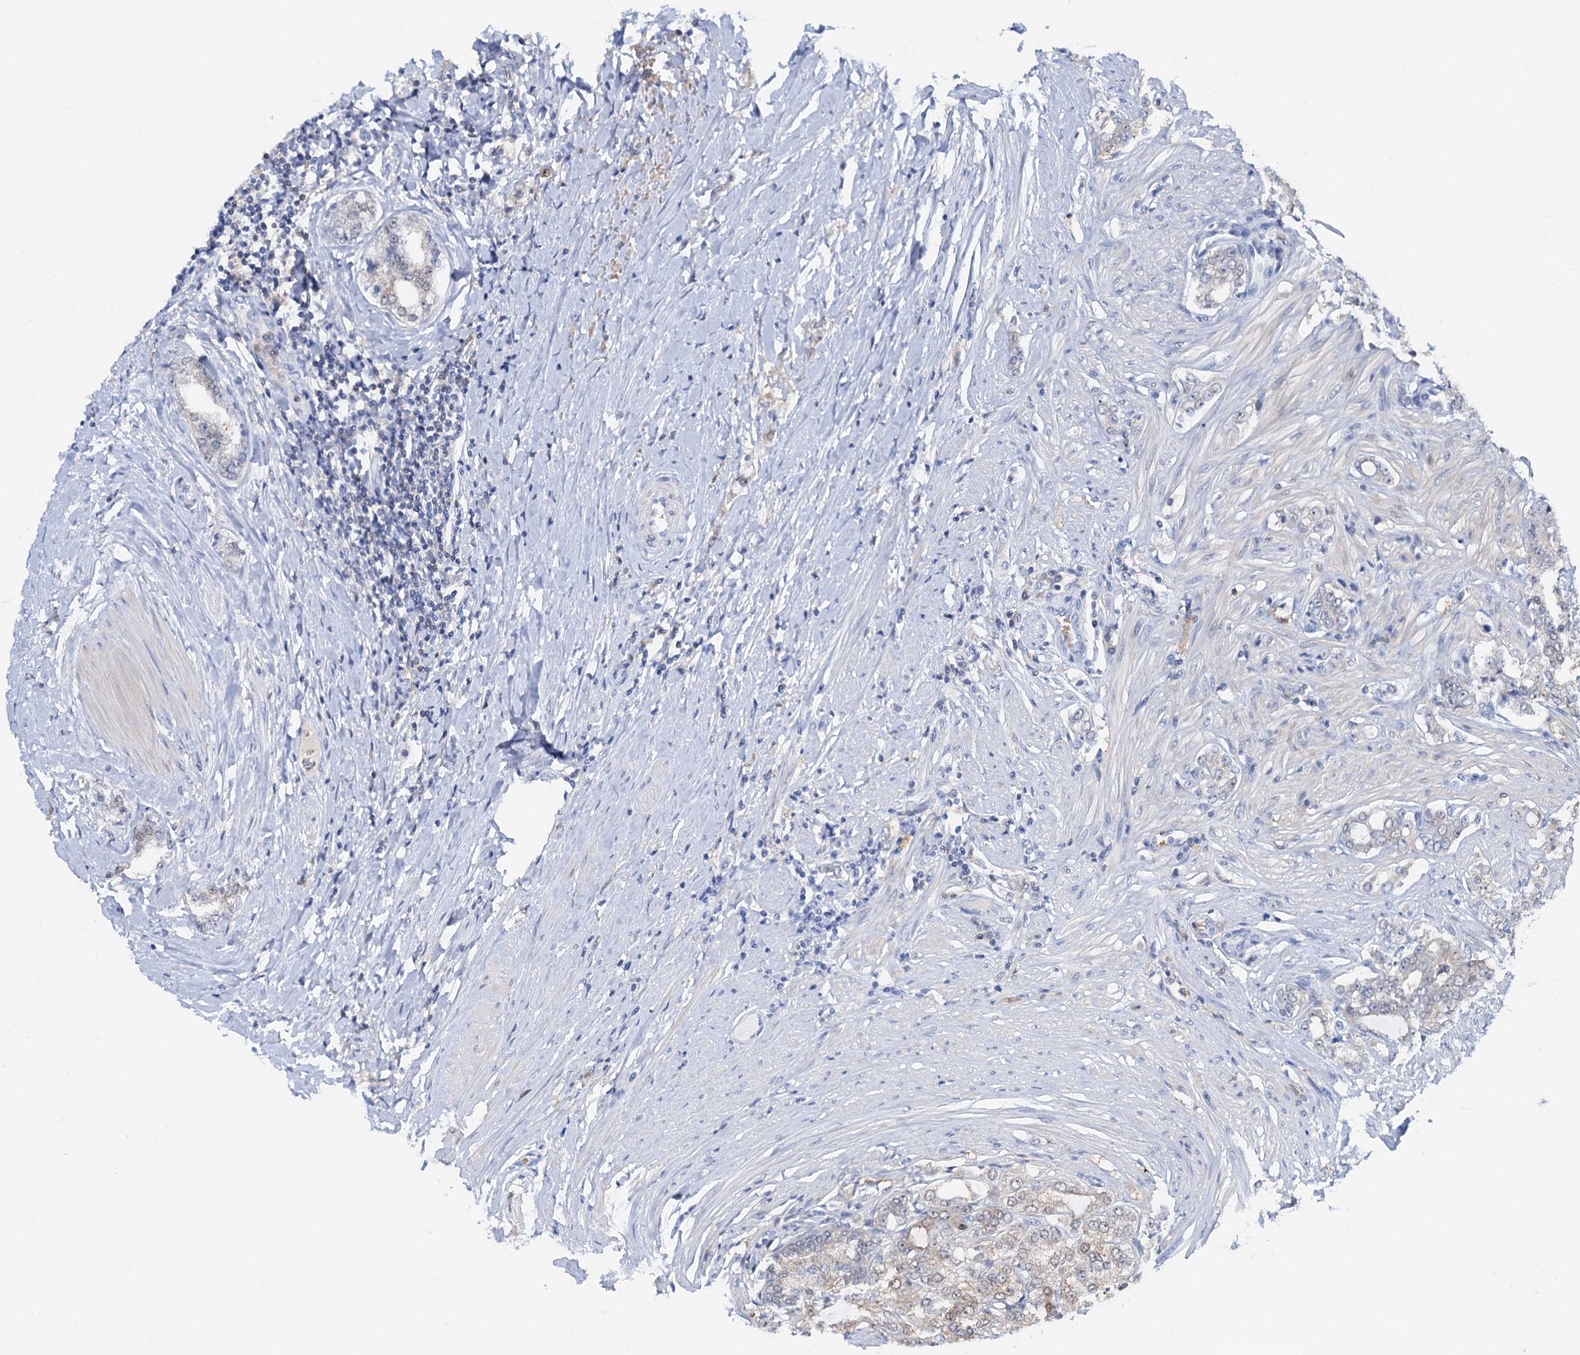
{"staining": {"intensity": "weak", "quantity": "<25%", "location": "cytoplasmic/membranous,nuclear"}, "tissue": "prostate cancer", "cell_type": "Tumor cells", "image_type": "cancer", "snomed": [{"axis": "morphology", "description": "Adenocarcinoma, High grade"}, {"axis": "topography", "description": "Prostate"}], "caption": "A photomicrograph of prostate cancer stained for a protein exhibits no brown staining in tumor cells. (DAB (3,3'-diaminobenzidine) immunohistochemistry with hematoxylin counter stain).", "gene": "FAH", "patient": {"sex": "male", "age": 64}}